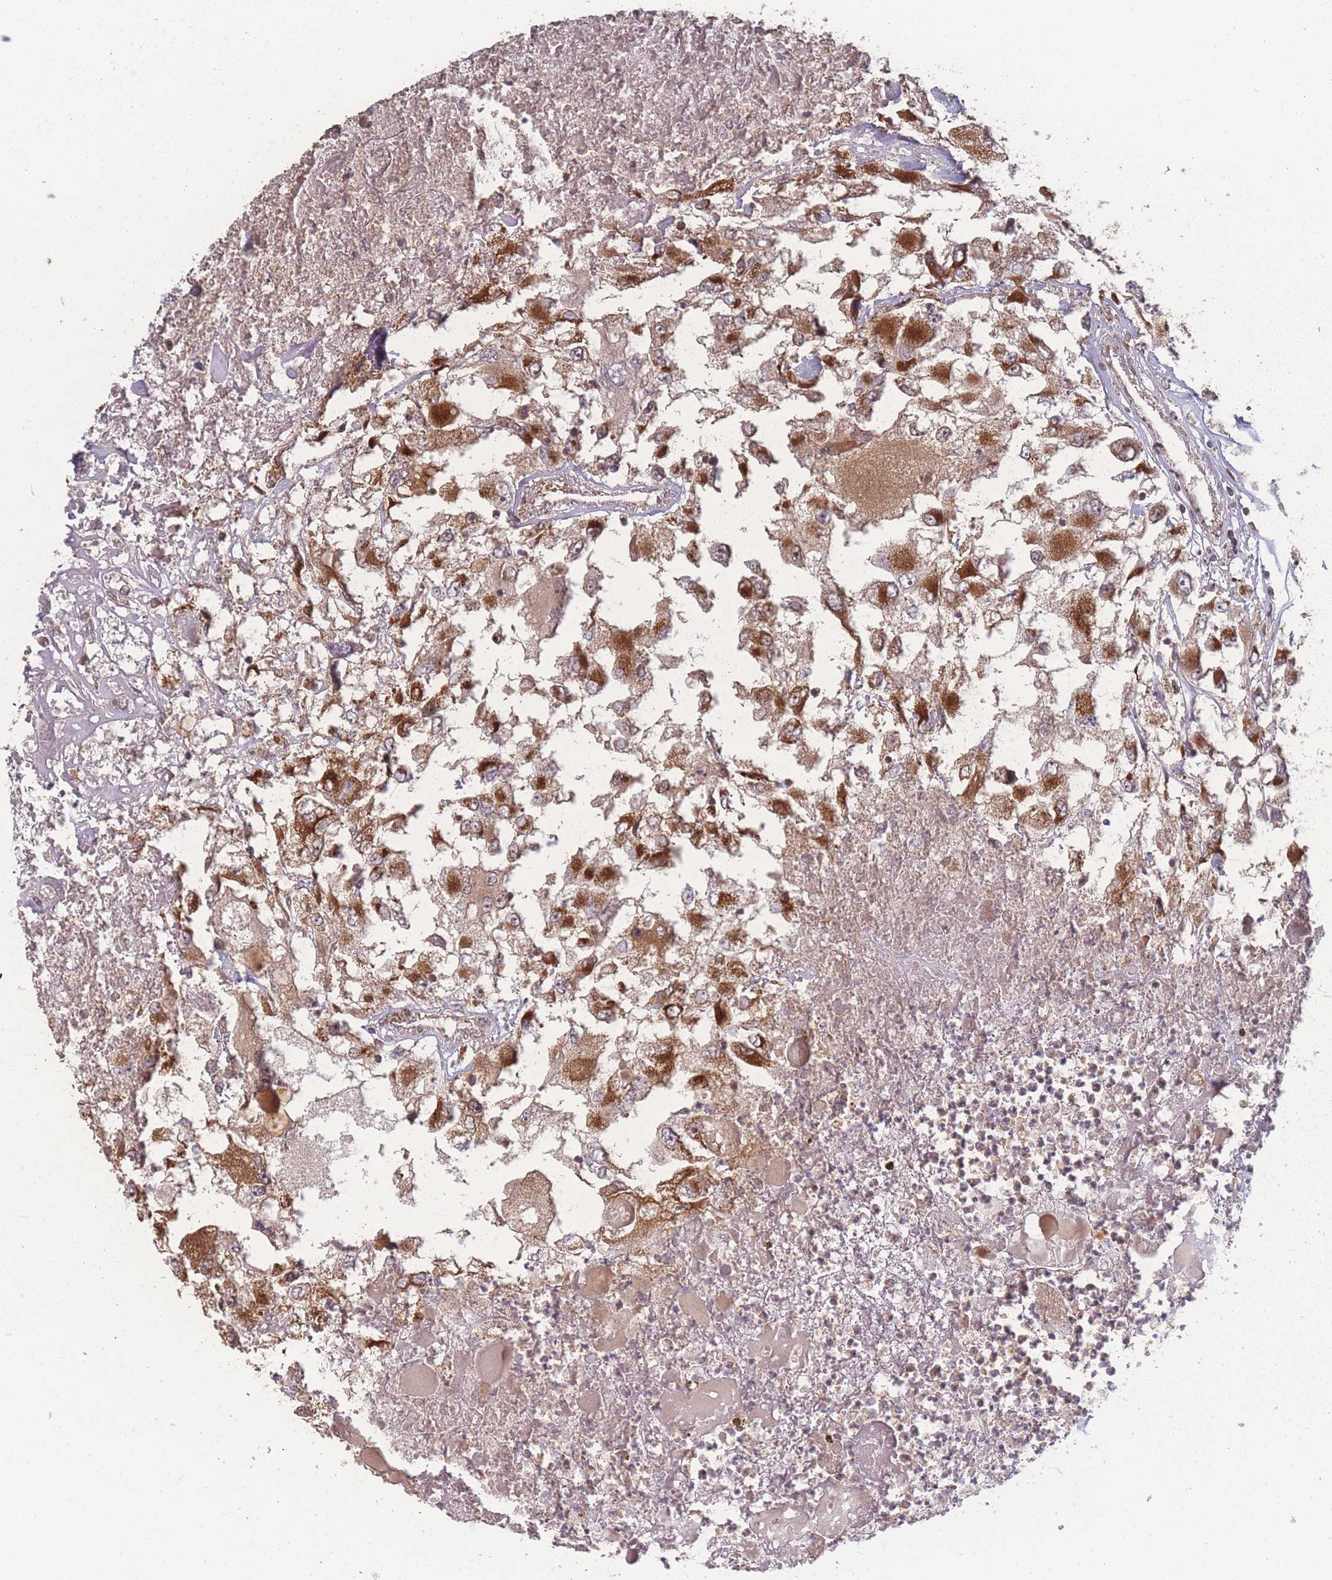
{"staining": {"intensity": "strong", "quantity": ">75%", "location": "cytoplasmic/membranous"}, "tissue": "renal cancer", "cell_type": "Tumor cells", "image_type": "cancer", "snomed": [{"axis": "morphology", "description": "Adenocarcinoma, NOS"}, {"axis": "topography", "description": "Kidney"}], "caption": "High-magnification brightfield microscopy of adenocarcinoma (renal) stained with DAB (brown) and counterstained with hematoxylin (blue). tumor cells exhibit strong cytoplasmic/membranous positivity is appreciated in approximately>75% of cells.", "gene": "LYRM7", "patient": {"sex": "female", "age": 52}}